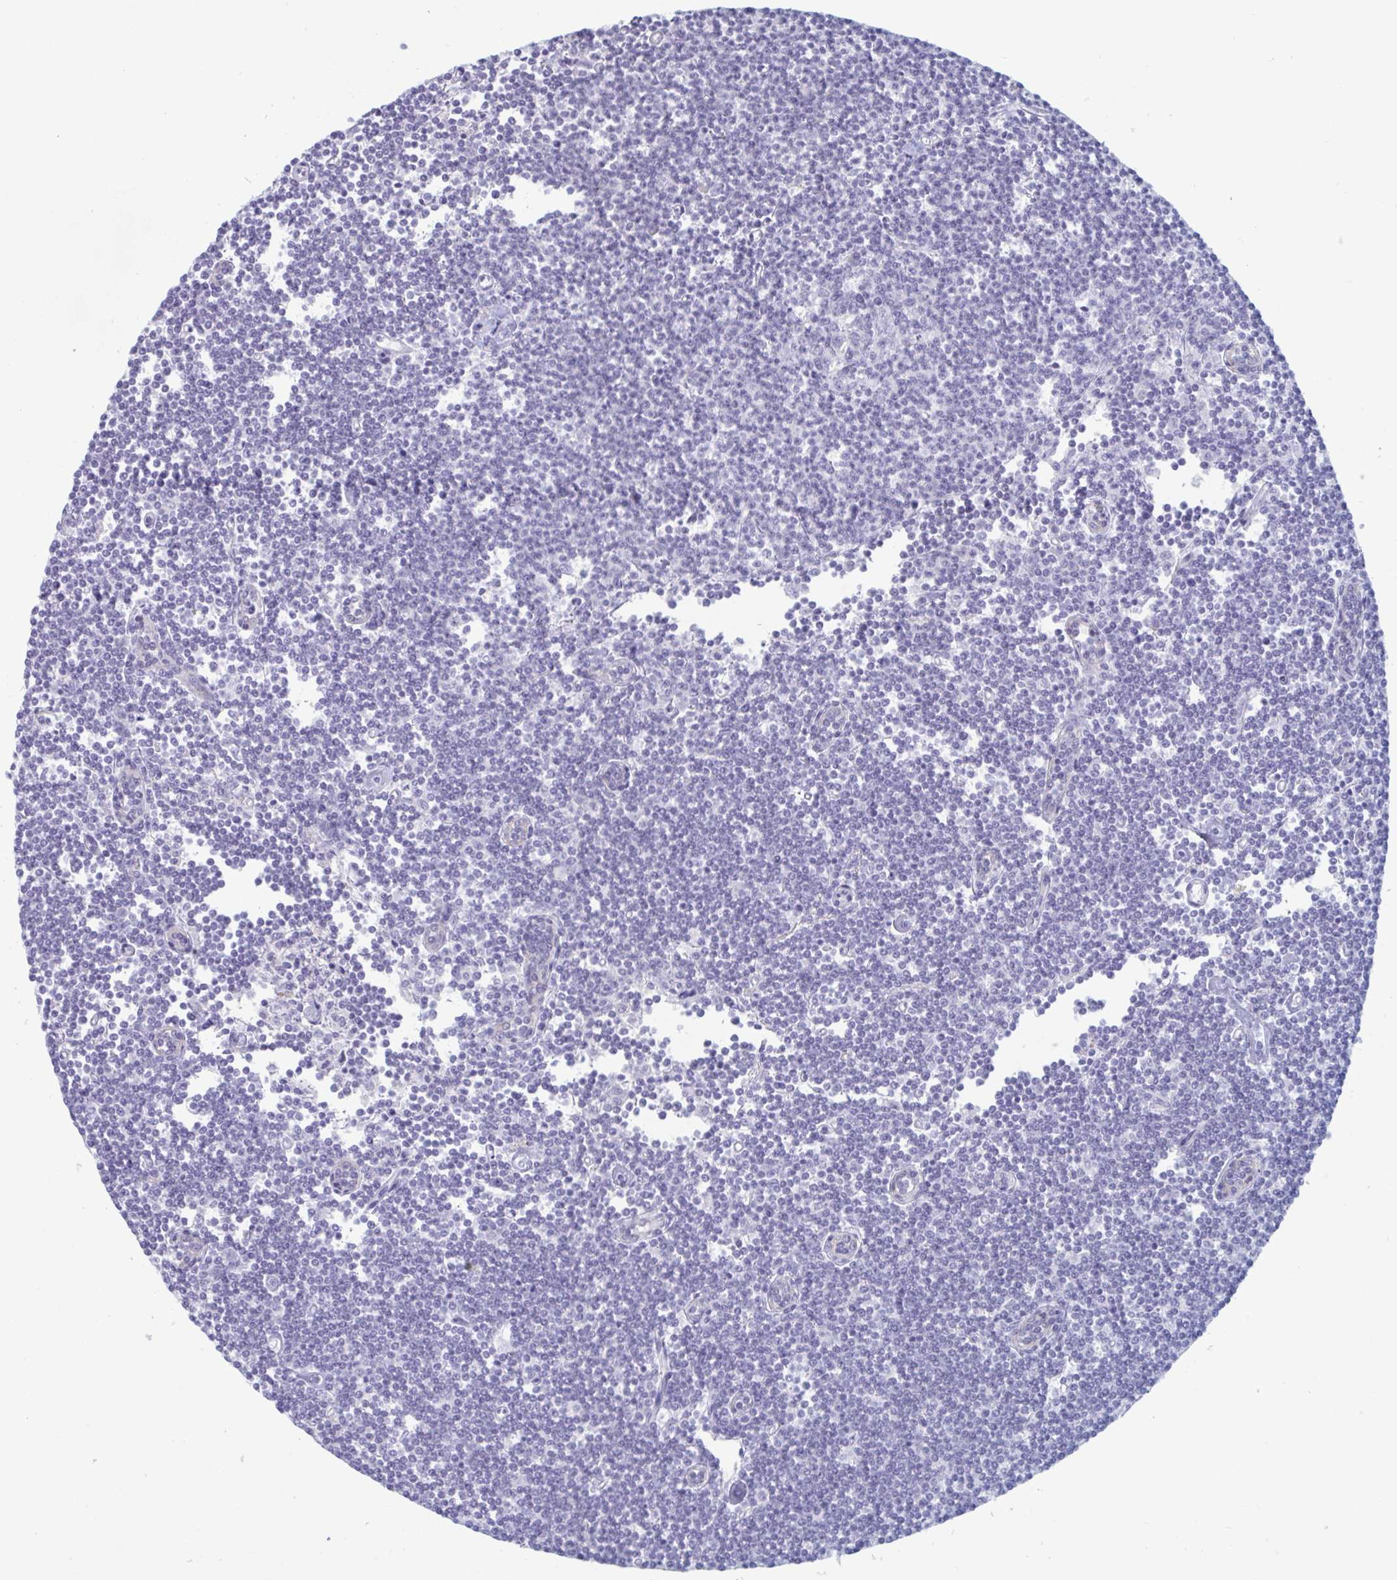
{"staining": {"intensity": "negative", "quantity": "none", "location": "none"}, "tissue": "lymphoma", "cell_type": "Tumor cells", "image_type": "cancer", "snomed": [{"axis": "morphology", "description": "Malignant lymphoma, non-Hodgkin's type, Low grade"}, {"axis": "topography", "description": "Lymph node"}], "caption": "IHC micrograph of human lymphoma stained for a protein (brown), which exhibits no expression in tumor cells.", "gene": "FOXA1", "patient": {"sex": "female", "age": 73}}